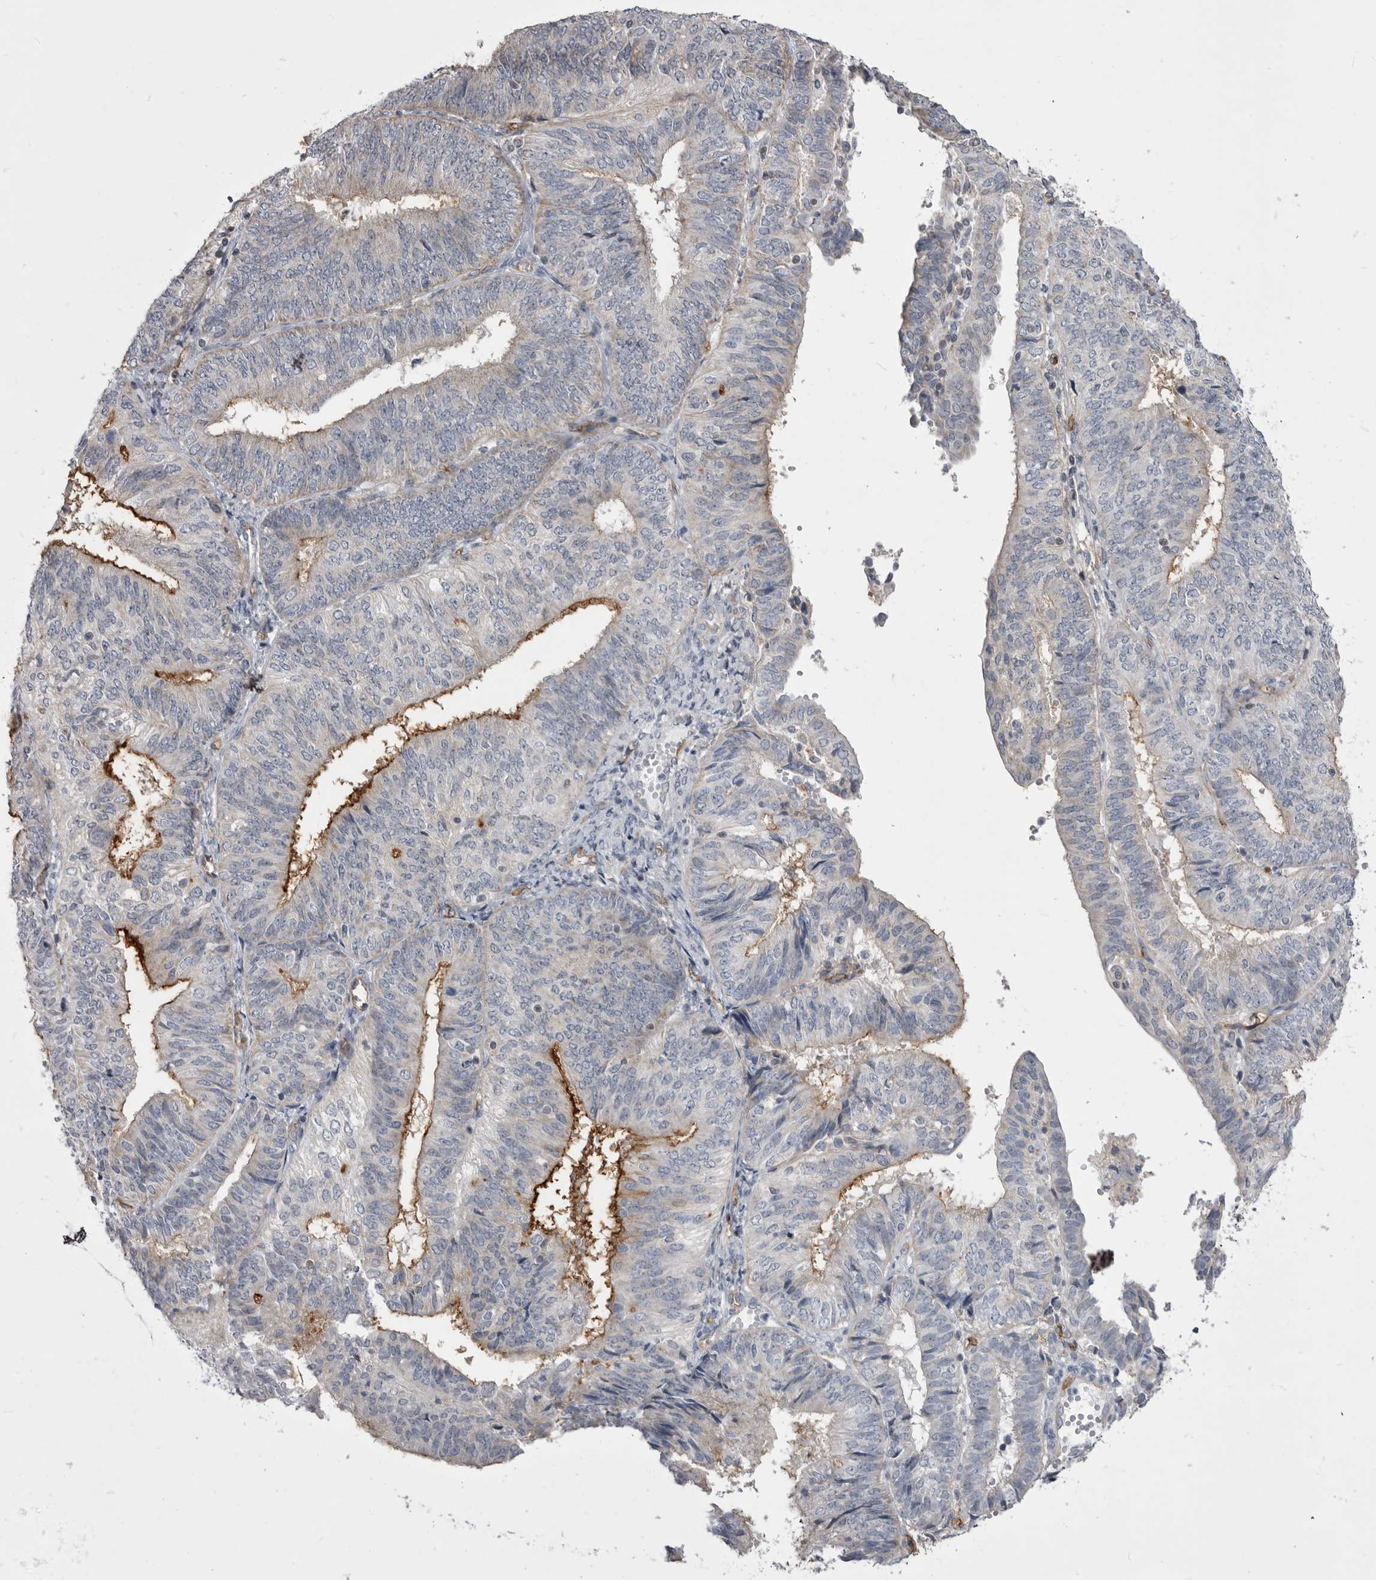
{"staining": {"intensity": "moderate", "quantity": "25%-75%", "location": "cytoplasmic/membranous"}, "tissue": "endometrial cancer", "cell_type": "Tumor cells", "image_type": "cancer", "snomed": [{"axis": "morphology", "description": "Adenocarcinoma, NOS"}, {"axis": "topography", "description": "Endometrium"}], "caption": "A high-resolution histopathology image shows immunohistochemistry staining of endometrial cancer (adenocarcinoma), which shows moderate cytoplasmic/membranous staining in about 25%-75% of tumor cells. (DAB = brown stain, brightfield microscopy at high magnification).", "gene": "OPLAH", "patient": {"sex": "female", "age": 58}}